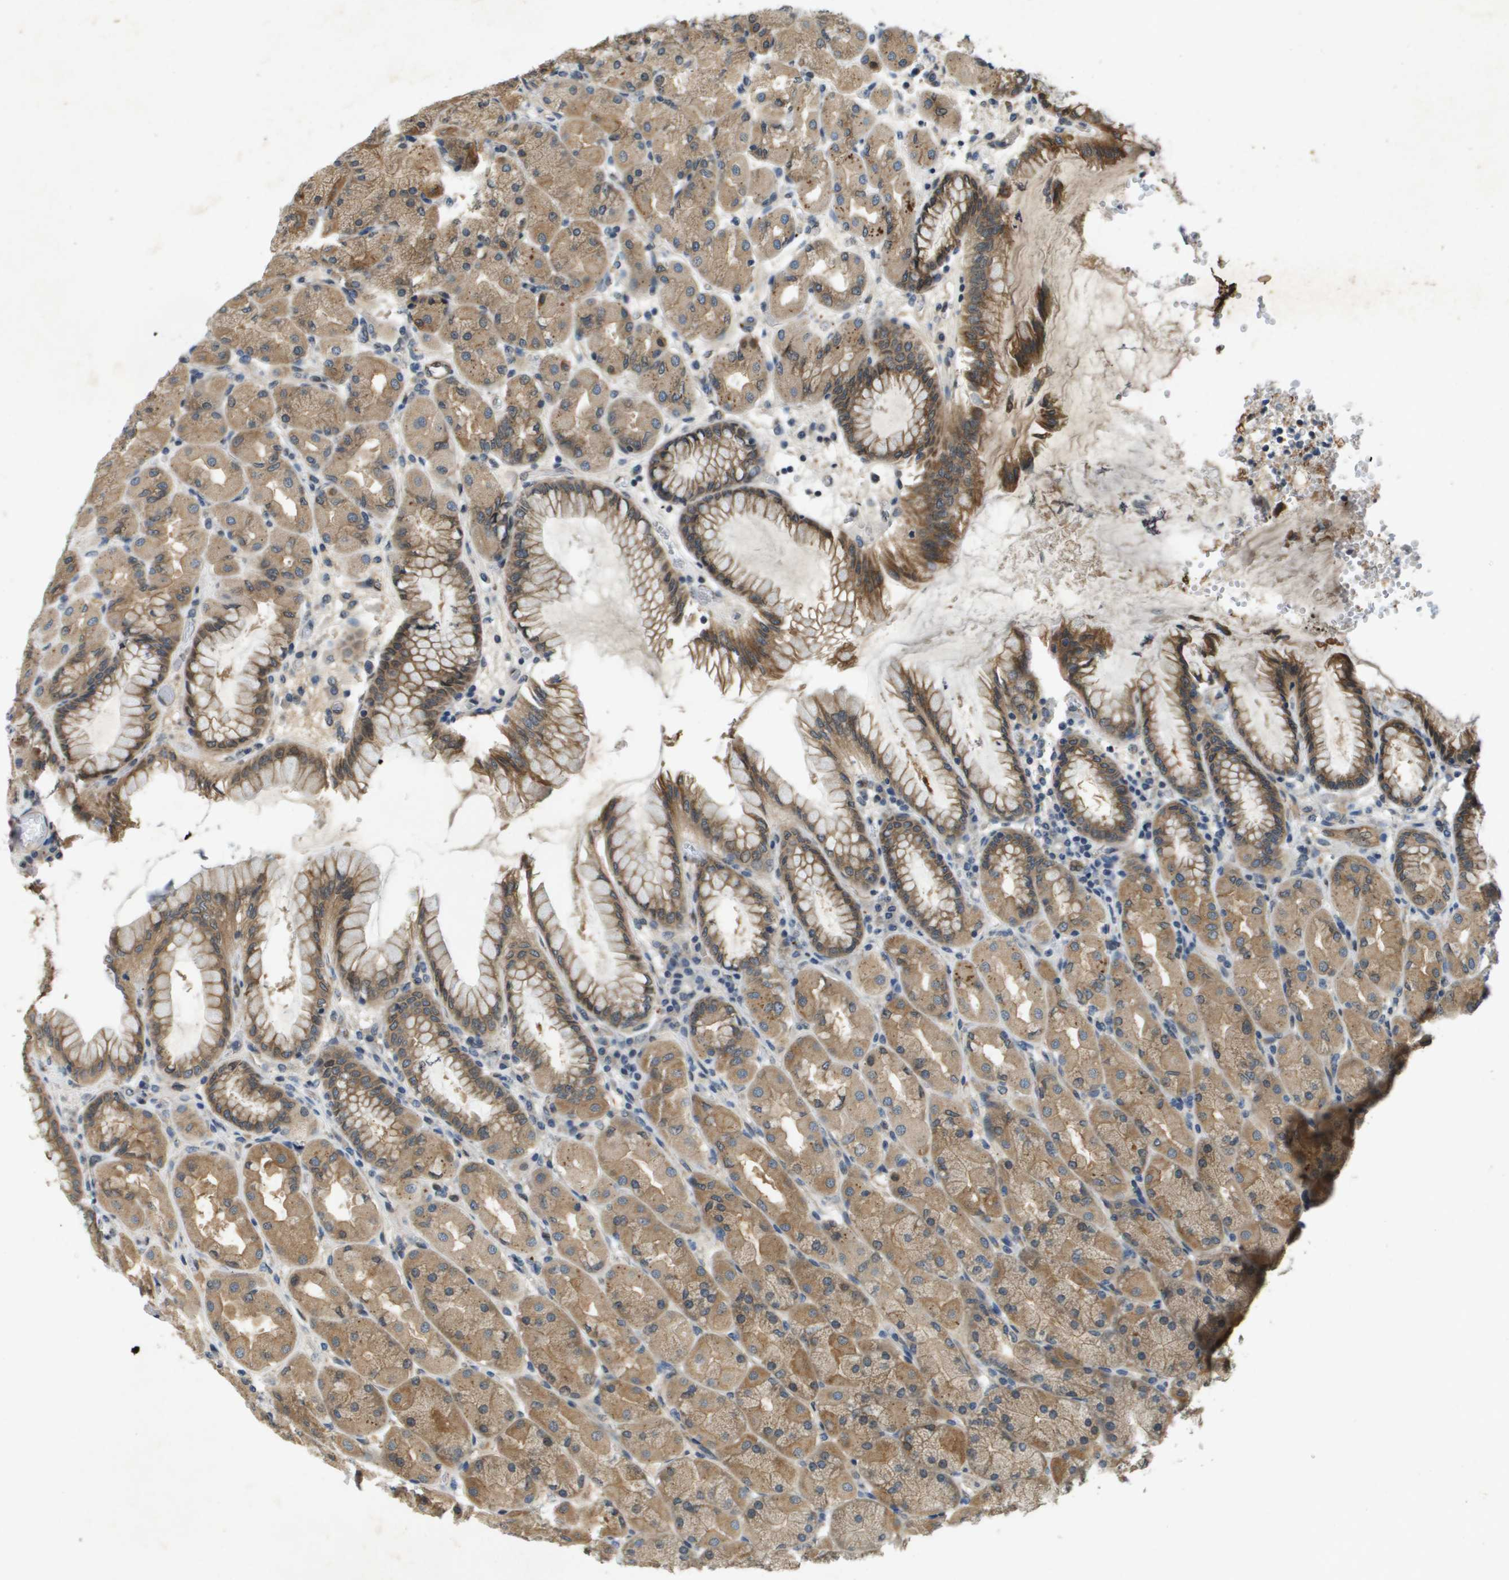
{"staining": {"intensity": "moderate", "quantity": ">75%", "location": "cytoplasmic/membranous"}, "tissue": "stomach", "cell_type": "Glandular cells", "image_type": "normal", "snomed": [{"axis": "morphology", "description": "Normal tissue, NOS"}, {"axis": "topography", "description": "Stomach, upper"}], "caption": "Immunohistochemistry of normal human stomach displays medium levels of moderate cytoplasmic/membranous expression in approximately >75% of glandular cells.", "gene": "PGAP3", "patient": {"sex": "female", "age": 56}}